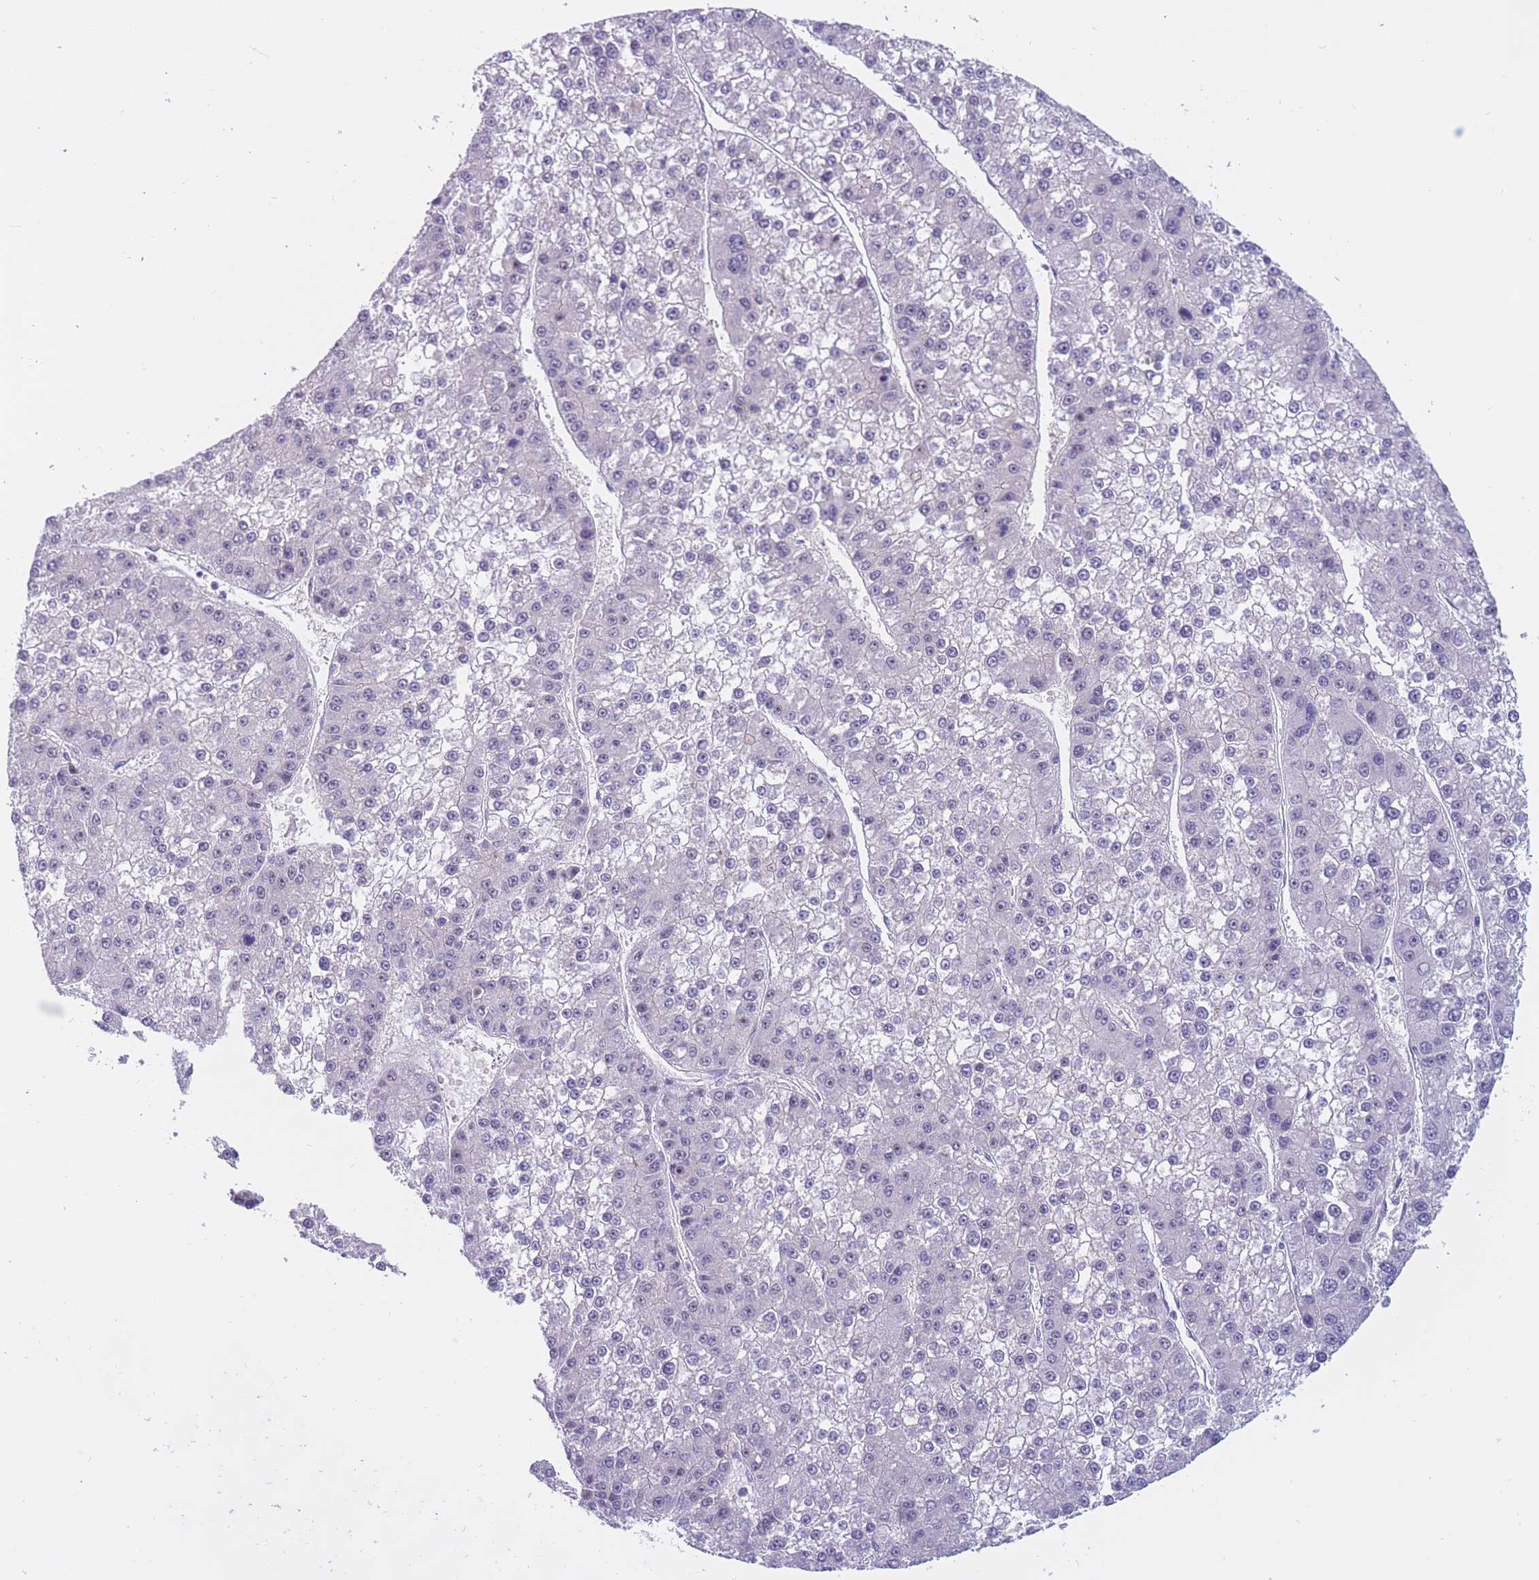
{"staining": {"intensity": "negative", "quantity": "none", "location": "none"}, "tissue": "liver cancer", "cell_type": "Tumor cells", "image_type": "cancer", "snomed": [{"axis": "morphology", "description": "Carcinoma, Hepatocellular, NOS"}, {"axis": "topography", "description": "Liver"}], "caption": "There is no significant expression in tumor cells of liver hepatocellular carcinoma. (DAB immunohistochemistry visualized using brightfield microscopy, high magnification).", "gene": "BOP1", "patient": {"sex": "female", "age": 73}}